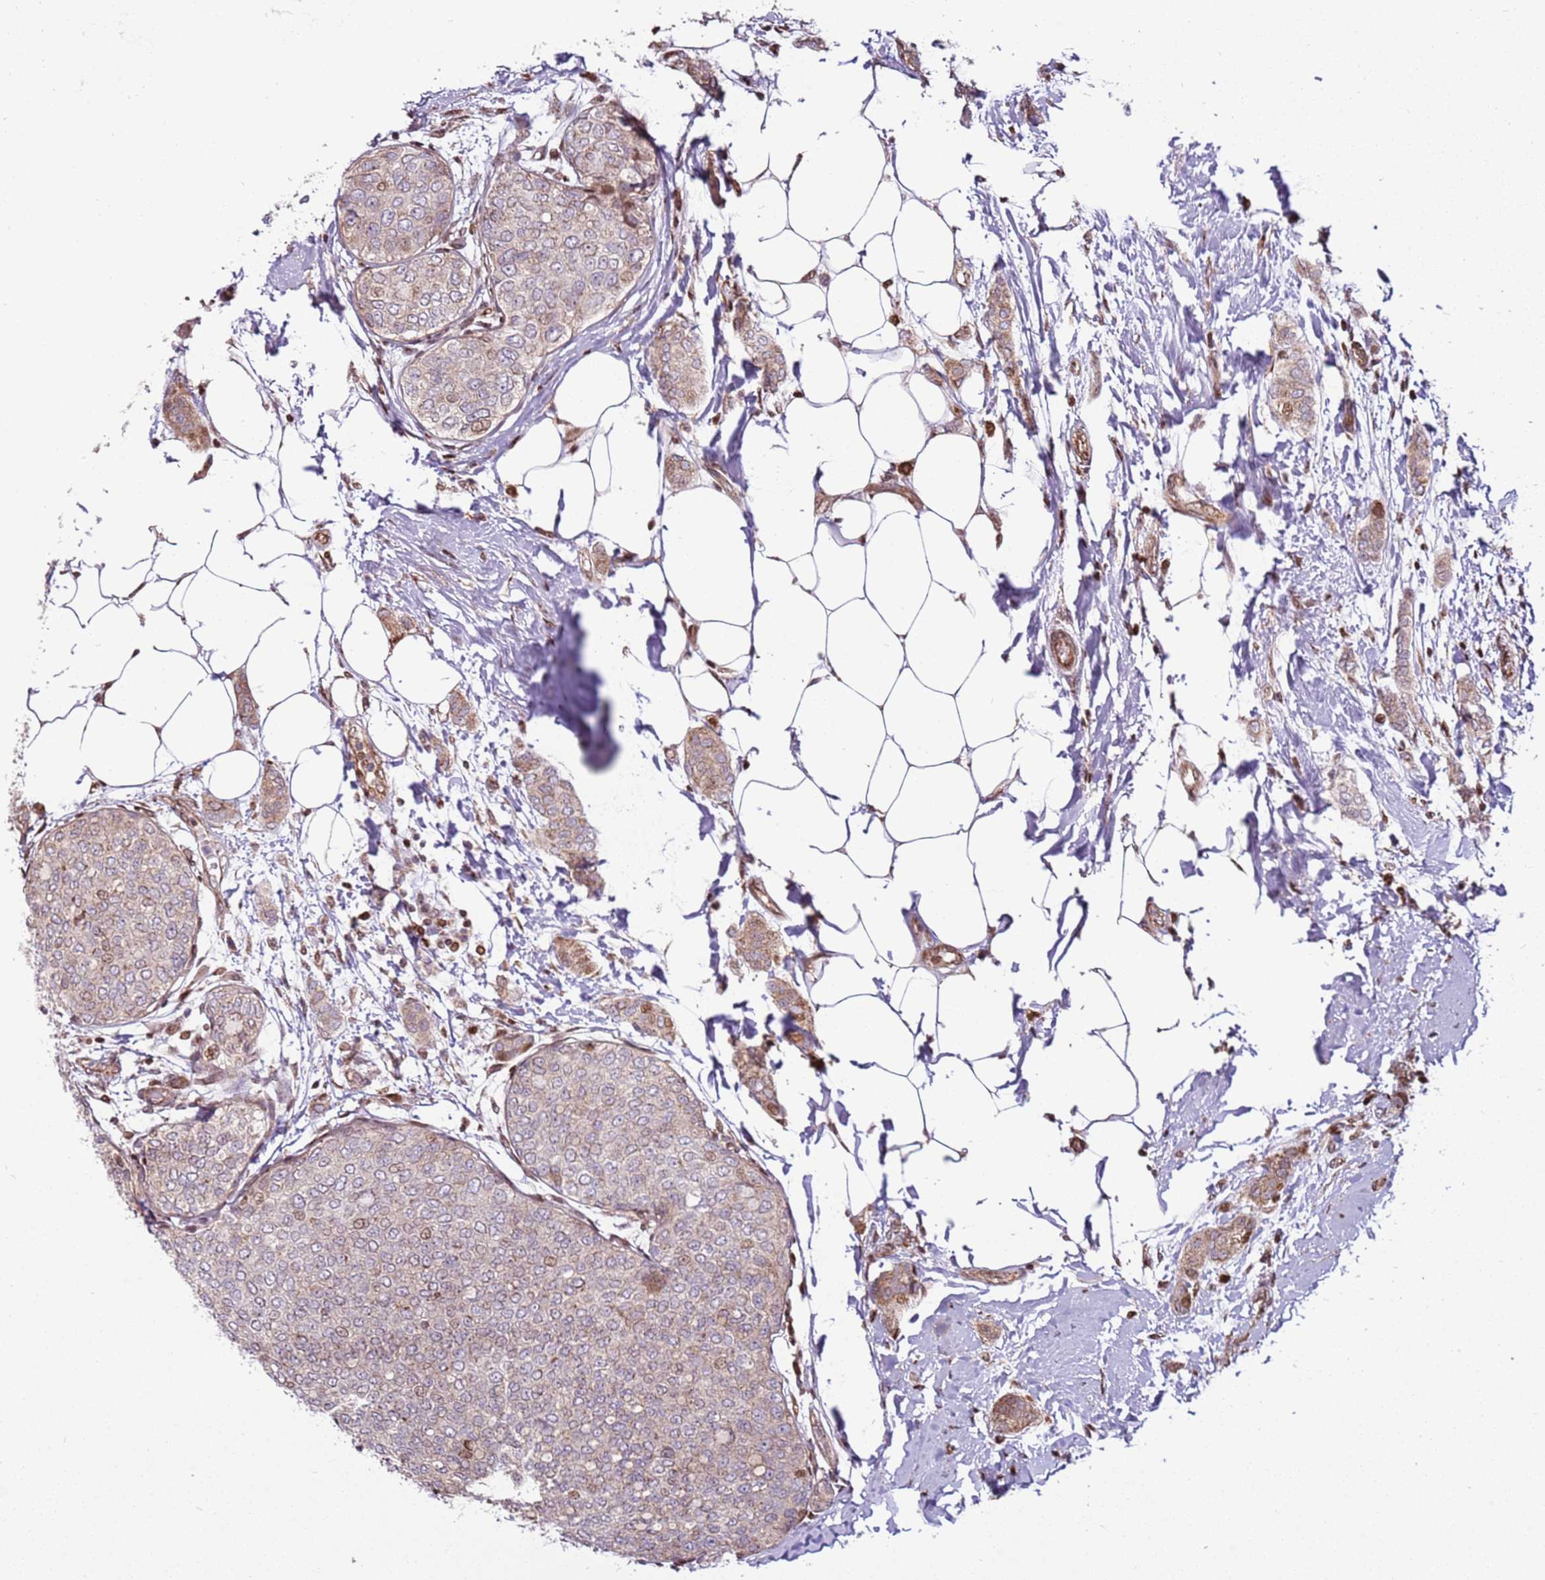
{"staining": {"intensity": "weak", "quantity": ">75%", "location": "cytoplasmic/membranous,nuclear"}, "tissue": "breast cancer", "cell_type": "Tumor cells", "image_type": "cancer", "snomed": [{"axis": "morphology", "description": "Duct carcinoma"}, {"axis": "topography", "description": "Breast"}], "caption": "Immunohistochemistry histopathology image of human breast cancer stained for a protein (brown), which shows low levels of weak cytoplasmic/membranous and nuclear expression in approximately >75% of tumor cells.", "gene": "PCTP", "patient": {"sex": "female", "age": 72}}